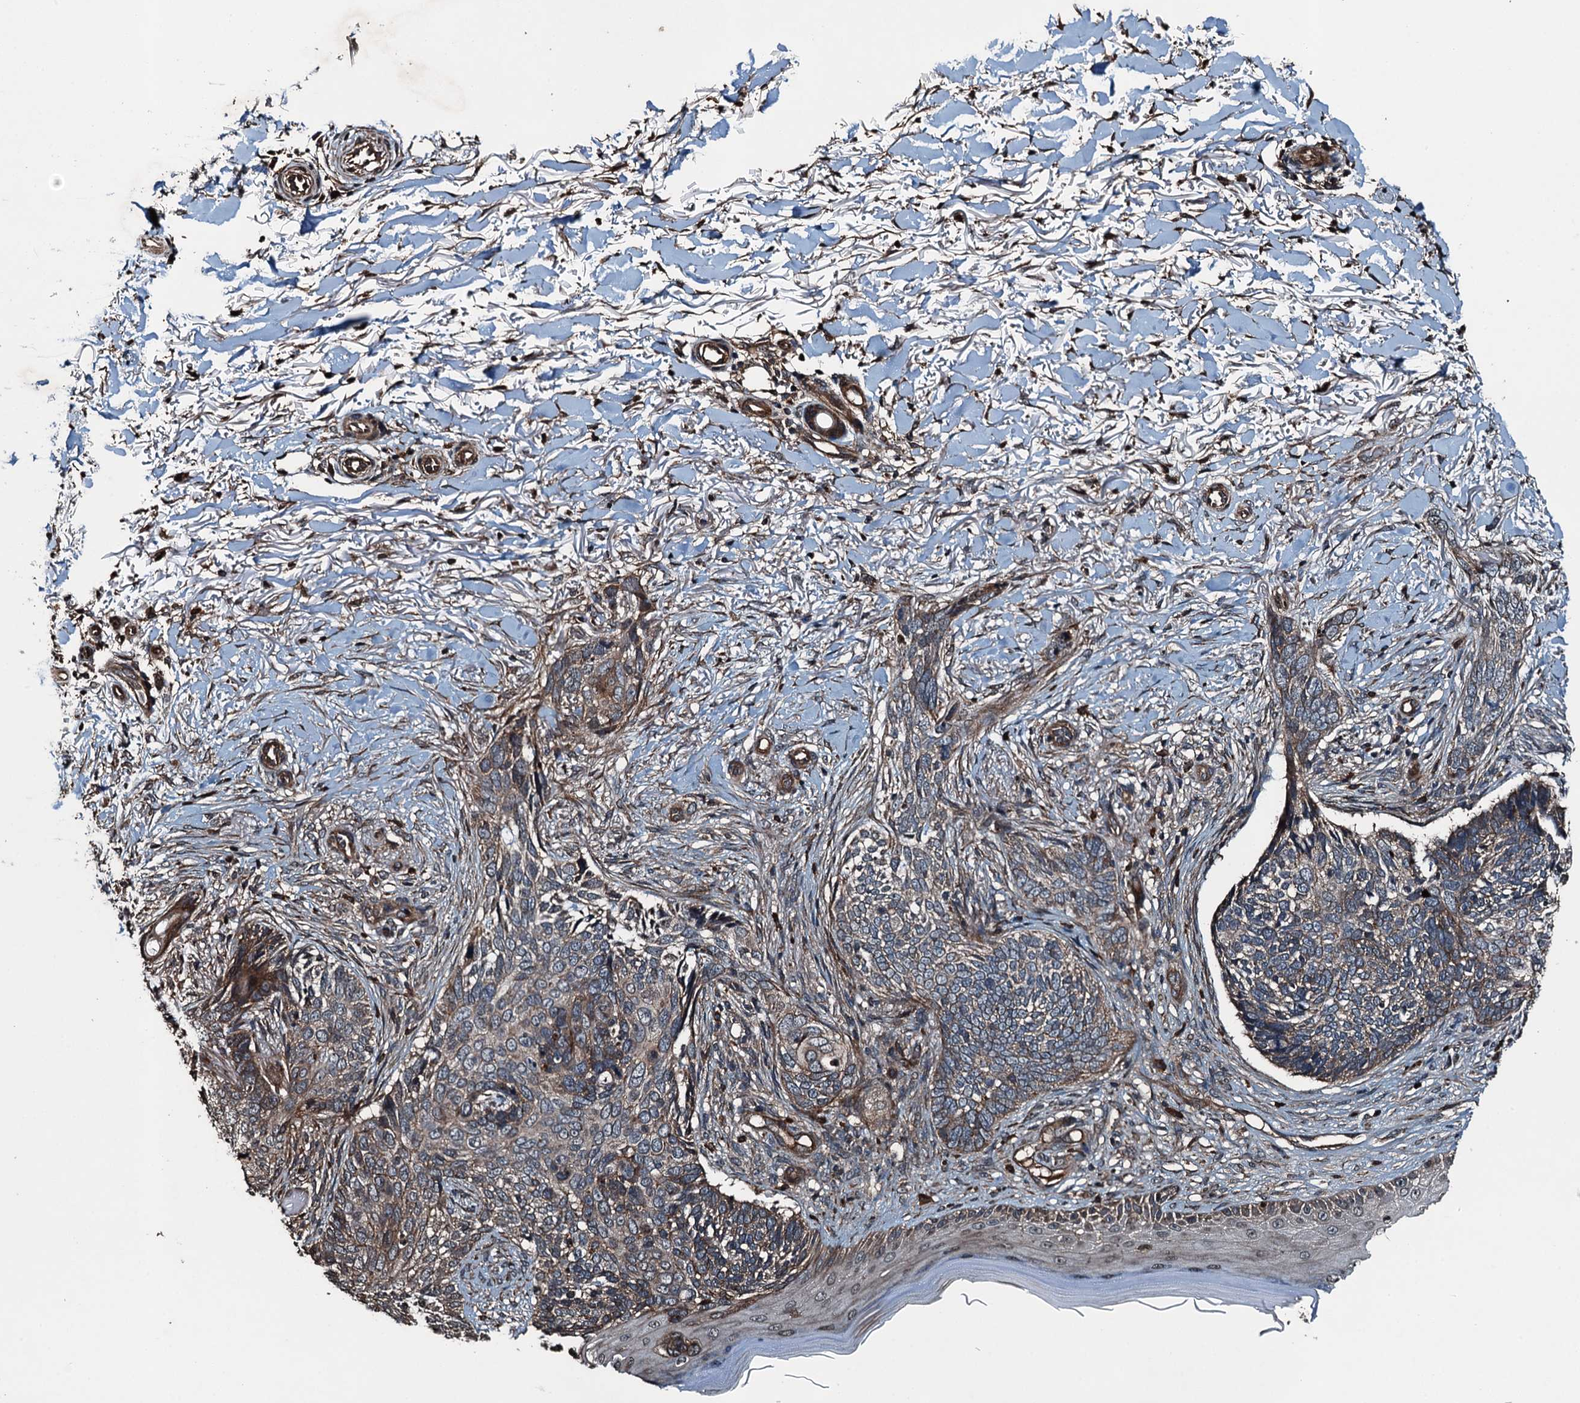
{"staining": {"intensity": "weak", "quantity": "<25%", "location": "cytoplasmic/membranous"}, "tissue": "skin cancer", "cell_type": "Tumor cells", "image_type": "cancer", "snomed": [{"axis": "morphology", "description": "Normal tissue, NOS"}, {"axis": "morphology", "description": "Basal cell carcinoma"}, {"axis": "topography", "description": "Skin"}], "caption": "IHC photomicrograph of human skin basal cell carcinoma stained for a protein (brown), which reveals no staining in tumor cells. (DAB (3,3'-diaminobenzidine) immunohistochemistry, high magnification).", "gene": "TCTN1", "patient": {"sex": "female", "age": 67}}